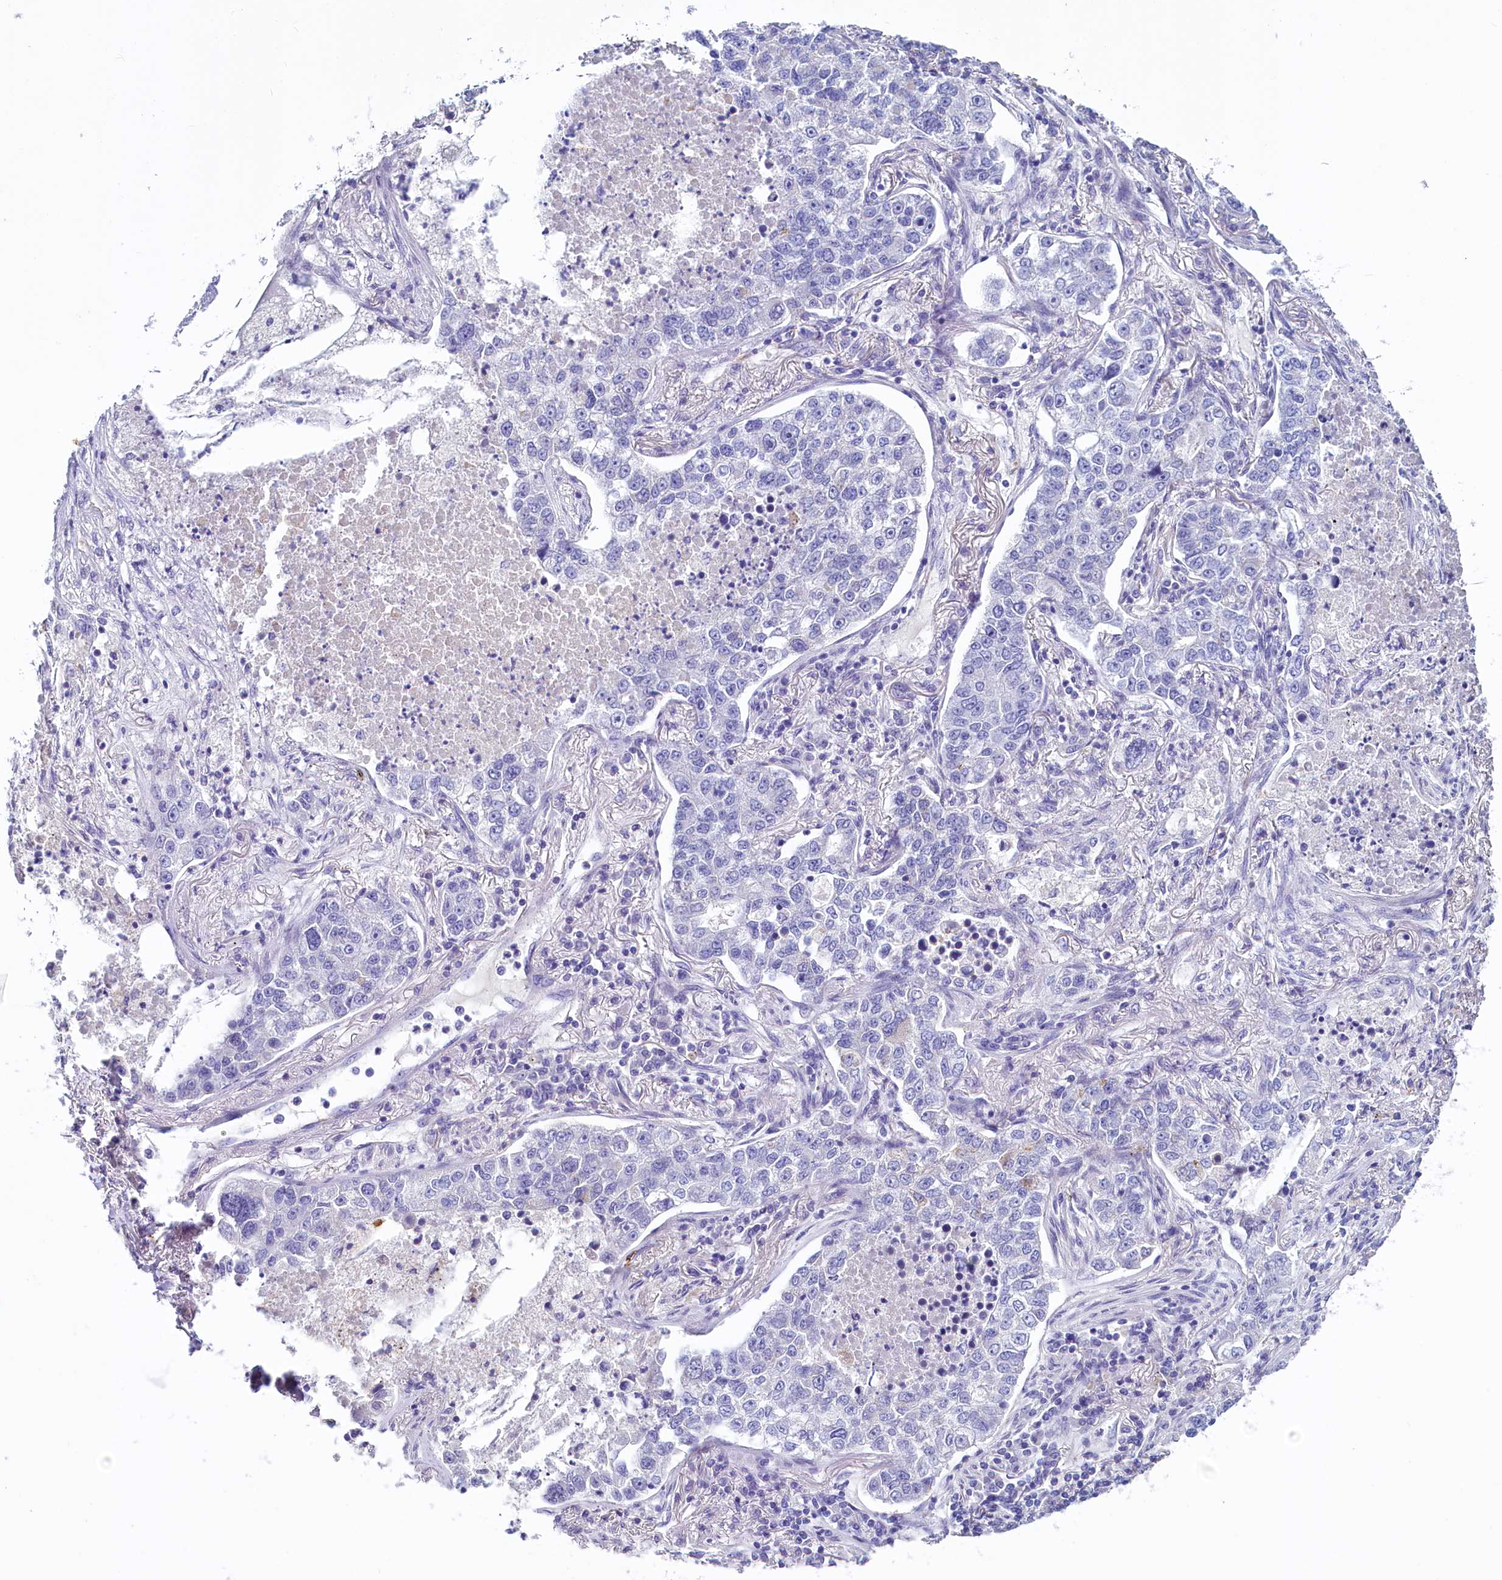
{"staining": {"intensity": "negative", "quantity": "none", "location": "none"}, "tissue": "lung cancer", "cell_type": "Tumor cells", "image_type": "cancer", "snomed": [{"axis": "morphology", "description": "Adenocarcinoma, NOS"}, {"axis": "topography", "description": "Lung"}], "caption": "Tumor cells are negative for protein expression in human lung cancer.", "gene": "INSC", "patient": {"sex": "male", "age": 49}}